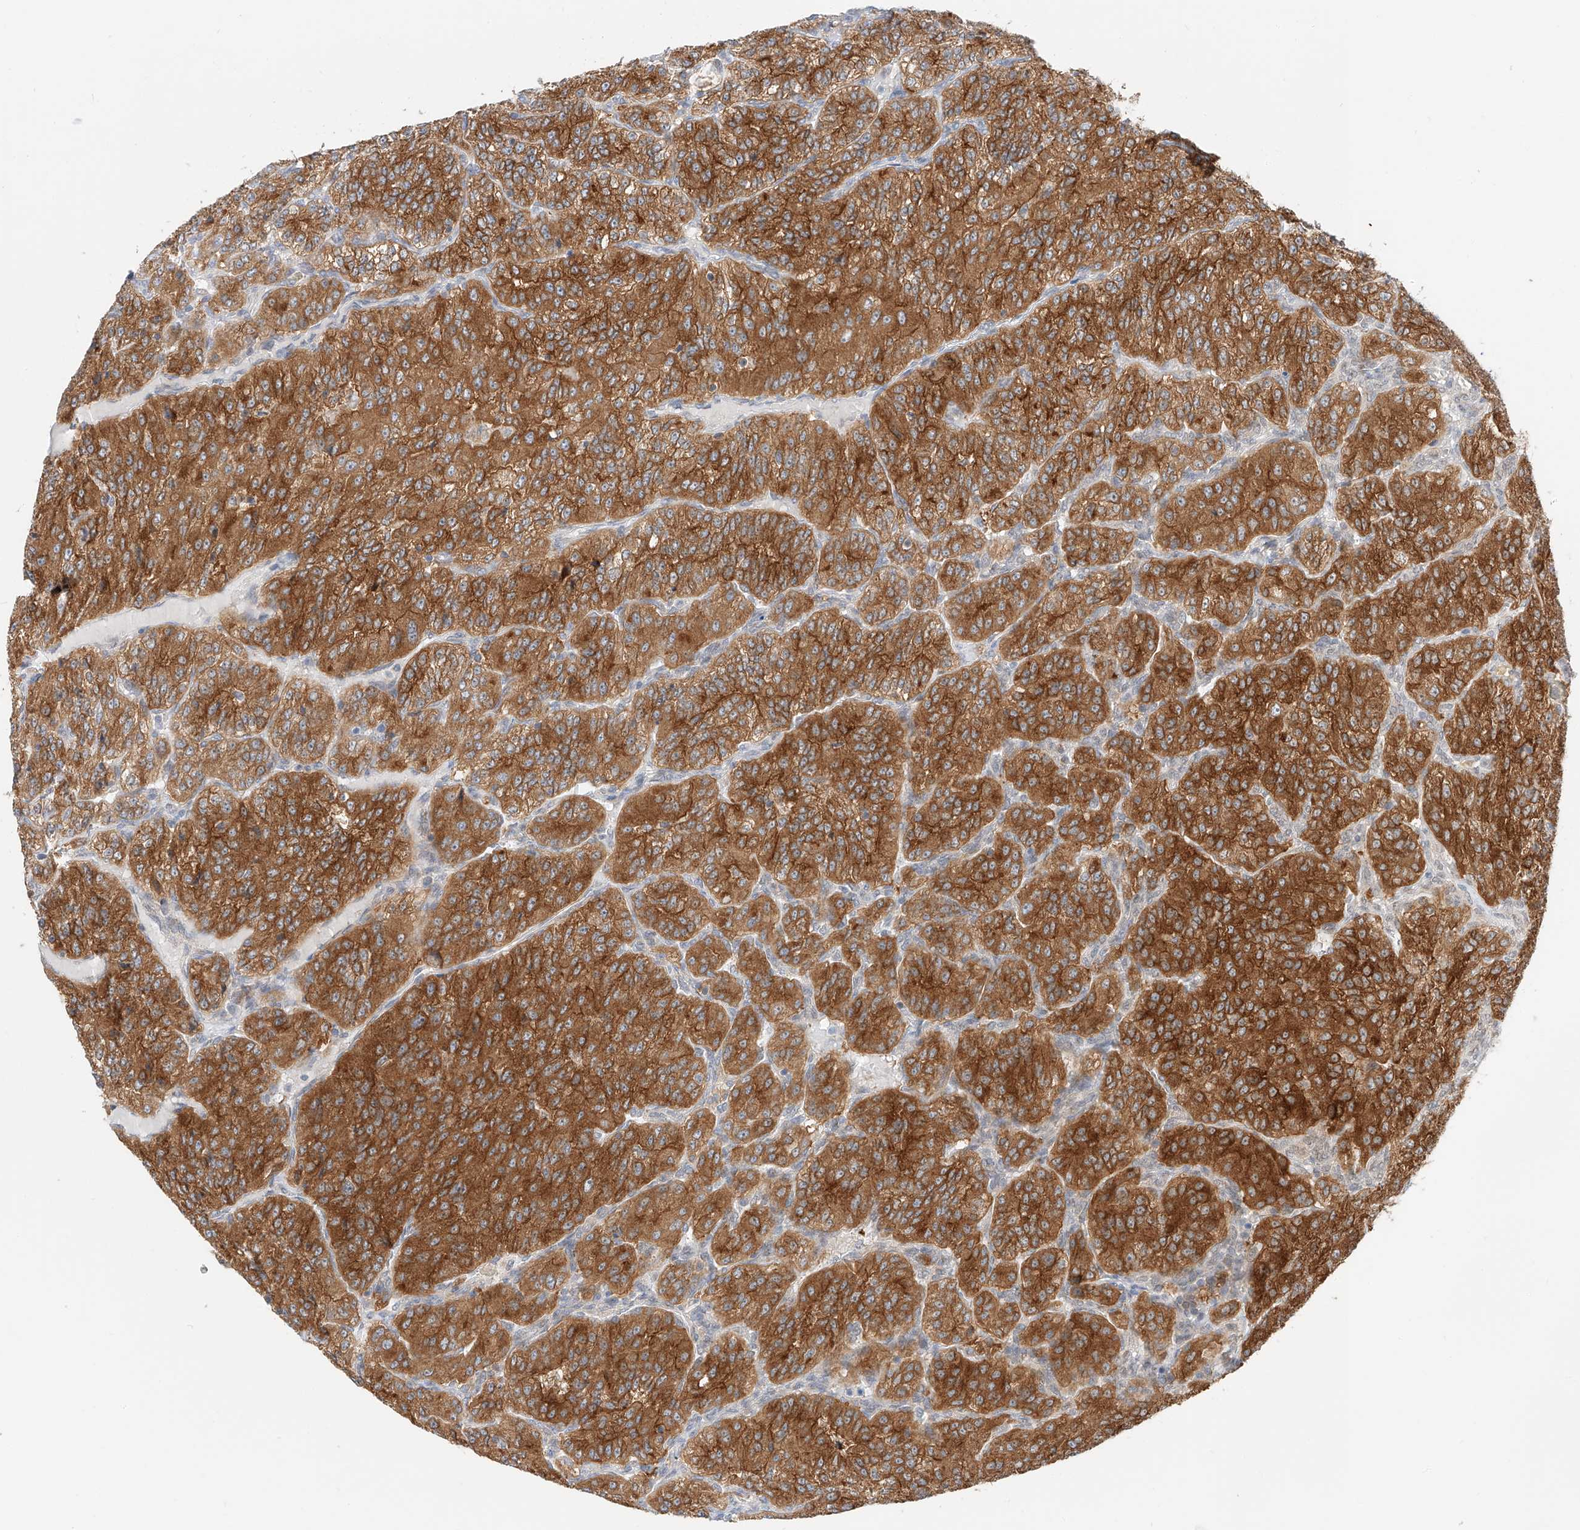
{"staining": {"intensity": "strong", "quantity": ">75%", "location": "cytoplasmic/membranous"}, "tissue": "renal cancer", "cell_type": "Tumor cells", "image_type": "cancer", "snomed": [{"axis": "morphology", "description": "Adenocarcinoma, NOS"}, {"axis": "topography", "description": "Kidney"}], "caption": "Protein expression analysis of adenocarcinoma (renal) exhibits strong cytoplasmic/membranous staining in approximately >75% of tumor cells. (DAB (3,3'-diaminobenzidine) = brown stain, brightfield microscopy at high magnification).", "gene": "CARMIL1", "patient": {"sex": "female", "age": 63}}